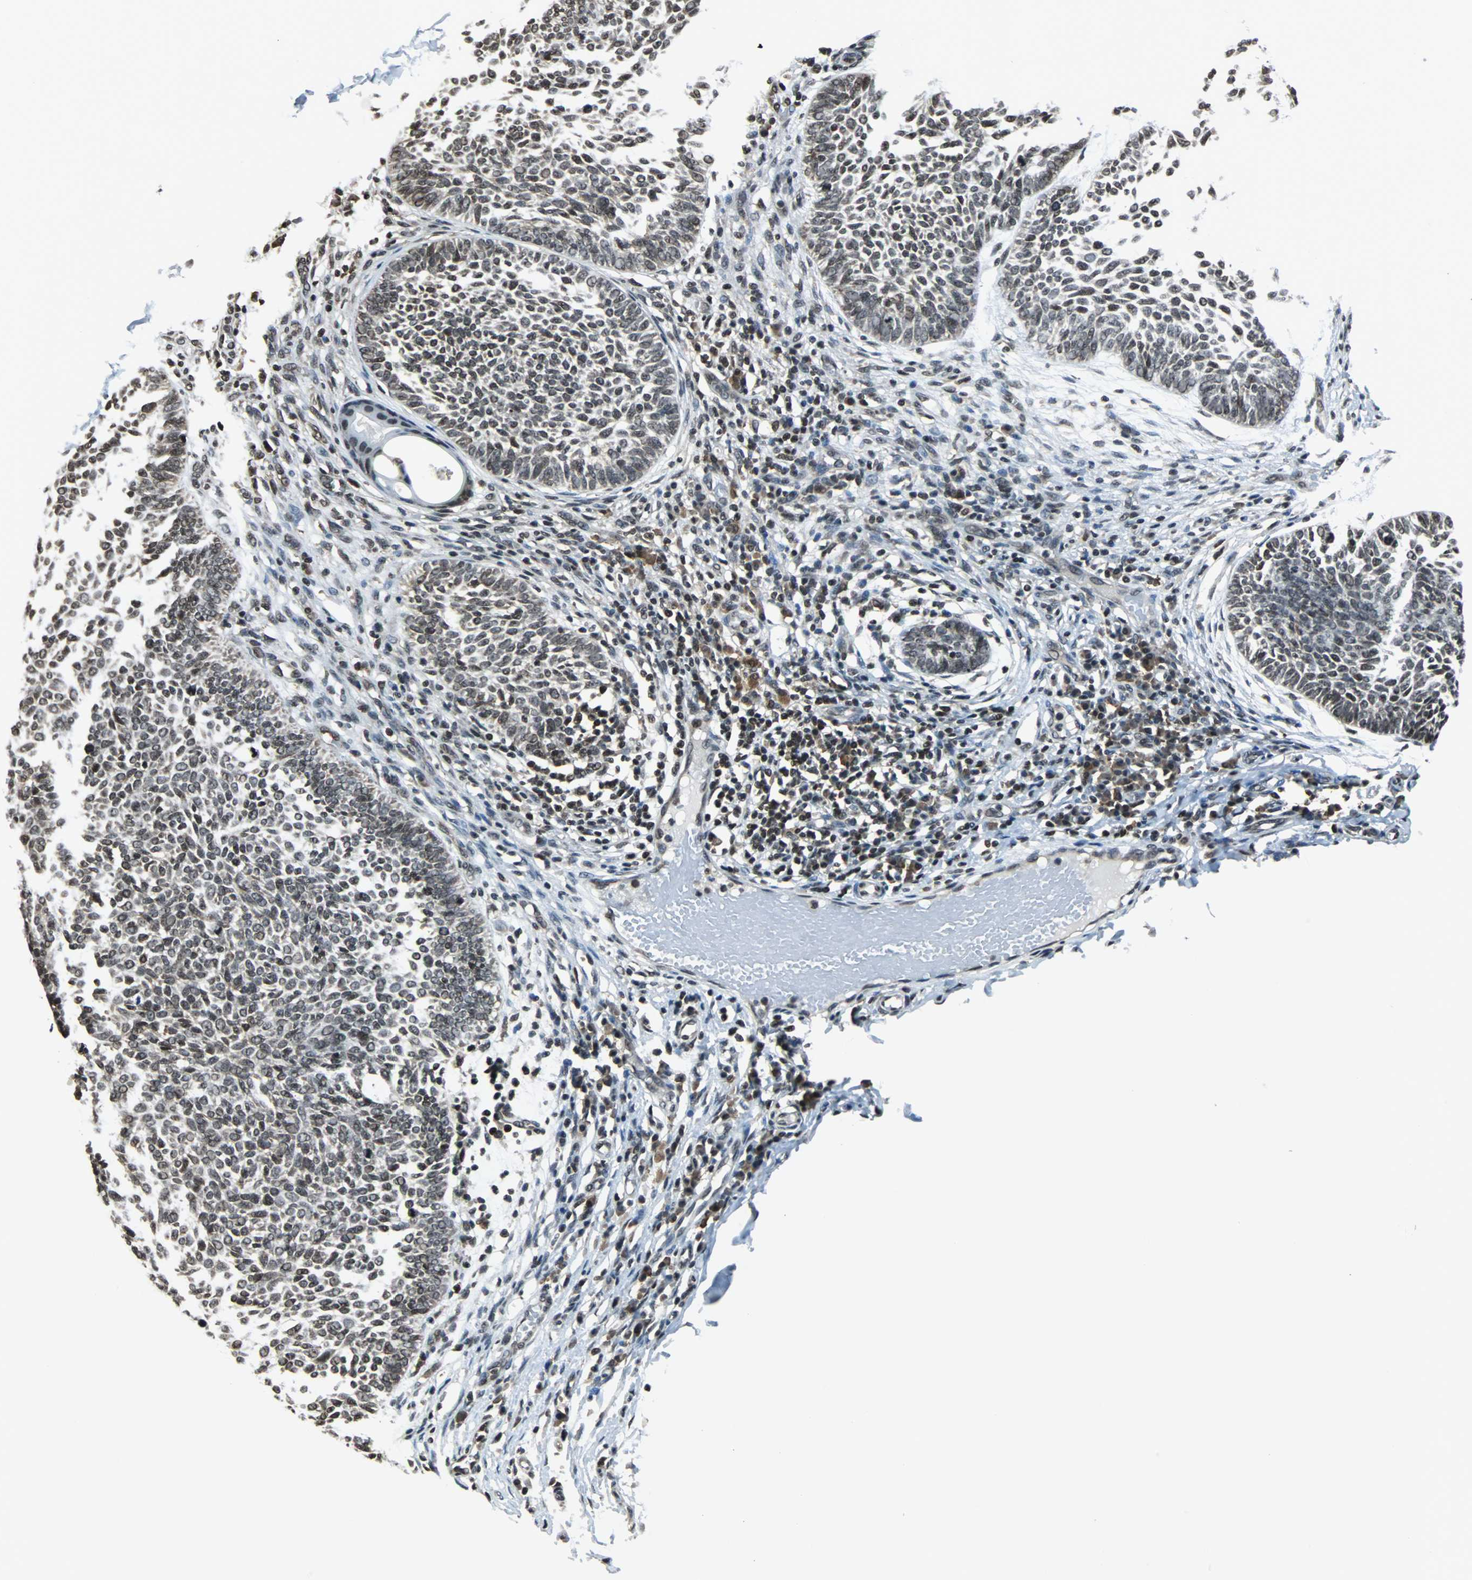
{"staining": {"intensity": "moderate", "quantity": "25%-75%", "location": "nuclear"}, "tissue": "skin cancer", "cell_type": "Tumor cells", "image_type": "cancer", "snomed": [{"axis": "morphology", "description": "Normal tissue, NOS"}, {"axis": "morphology", "description": "Basal cell carcinoma"}, {"axis": "topography", "description": "Skin"}], "caption": "An image showing moderate nuclear positivity in about 25%-75% of tumor cells in skin basal cell carcinoma, as visualized by brown immunohistochemical staining.", "gene": "REST", "patient": {"sex": "male", "age": 87}}